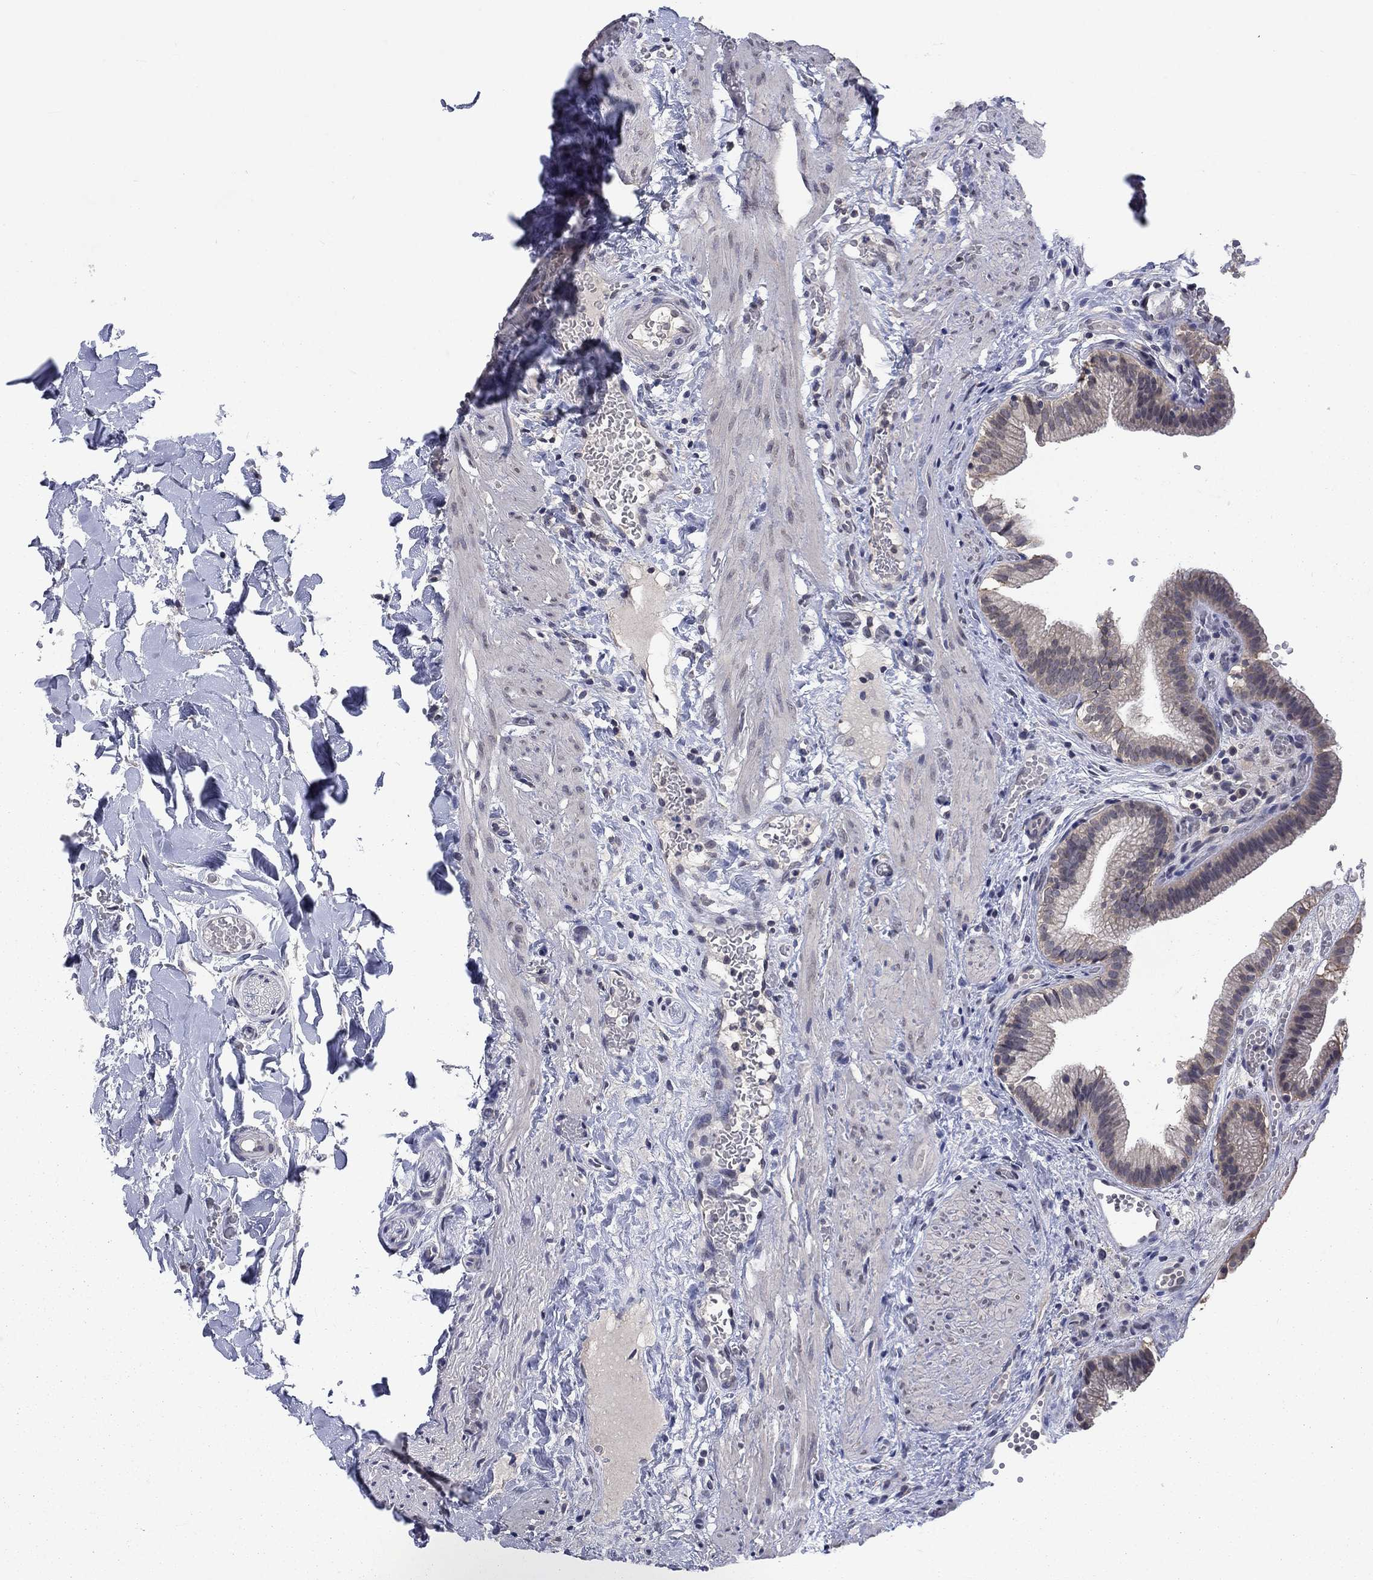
{"staining": {"intensity": "weak", "quantity": "25%-75%", "location": "cytoplasmic/membranous"}, "tissue": "gallbladder", "cell_type": "Glandular cells", "image_type": "normal", "snomed": [{"axis": "morphology", "description": "Normal tissue, NOS"}, {"axis": "topography", "description": "Gallbladder"}], "caption": "Approximately 25%-75% of glandular cells in benign gallbladder demonstrate weak cytoplasmic/membranous protein staining as visualized by brown immunohistochemical staining.", "gene": "SPATA33", "patient": {"sex": "female", "age": 24}}